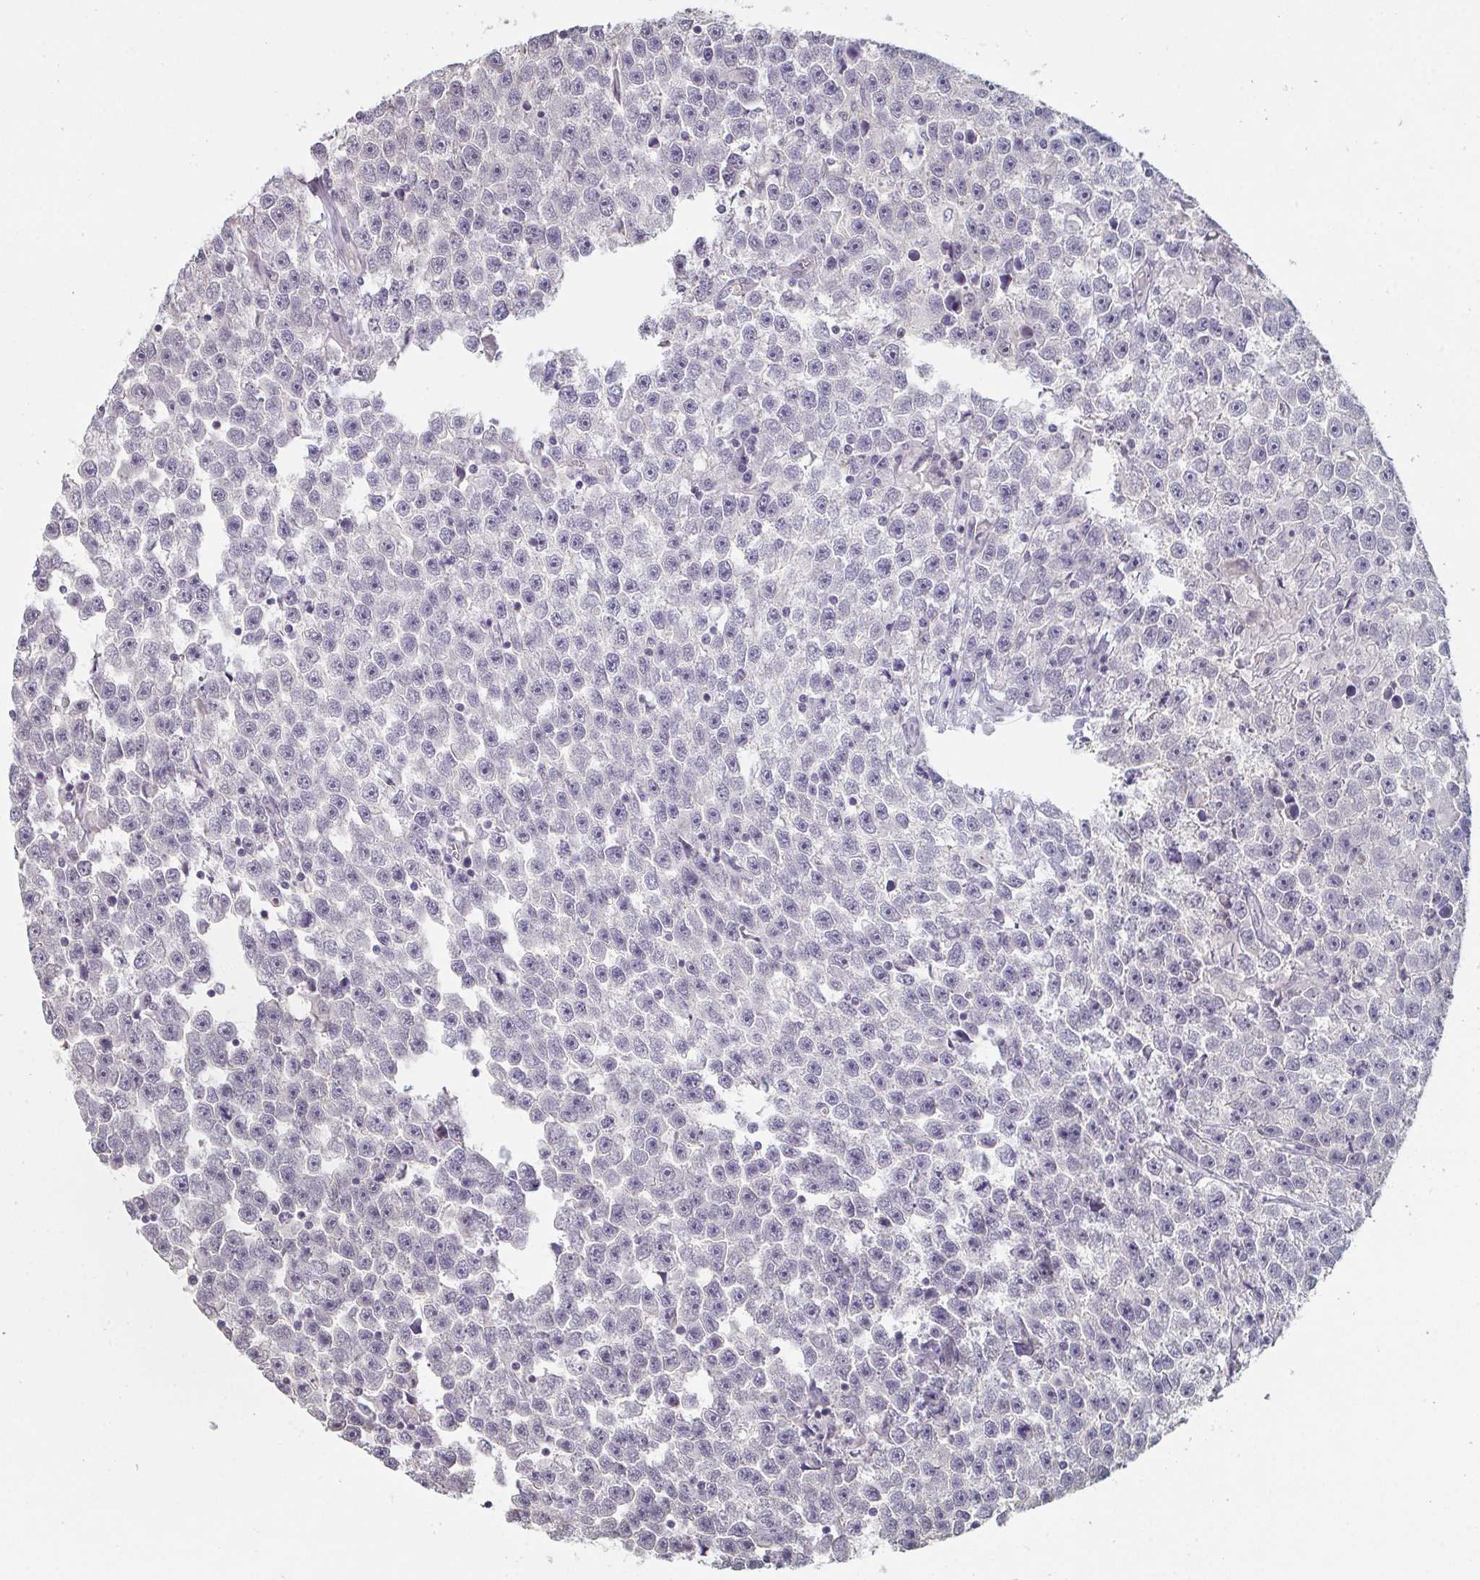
{"staining": {"intensity": "negative", "quantity": "none", "location": "none"}, "tissue": "testis cancer", "cell_type": "Tumor cells", "image_type": "cancer", "snomed": [{"axis": "morphology", "description": "Seminoma, NOS"}, {"axis": "topography", "description": "Testis"}], "caption": "Histopathology image shows no significant protein positivity in tumor cells of seminoma (testis). The staining is performed using DAB brown chromogen with nuclei counter-stained in using hematoxylin.", "gene": "ZNF214", "patient": {"sex": "male", "age": 31}}